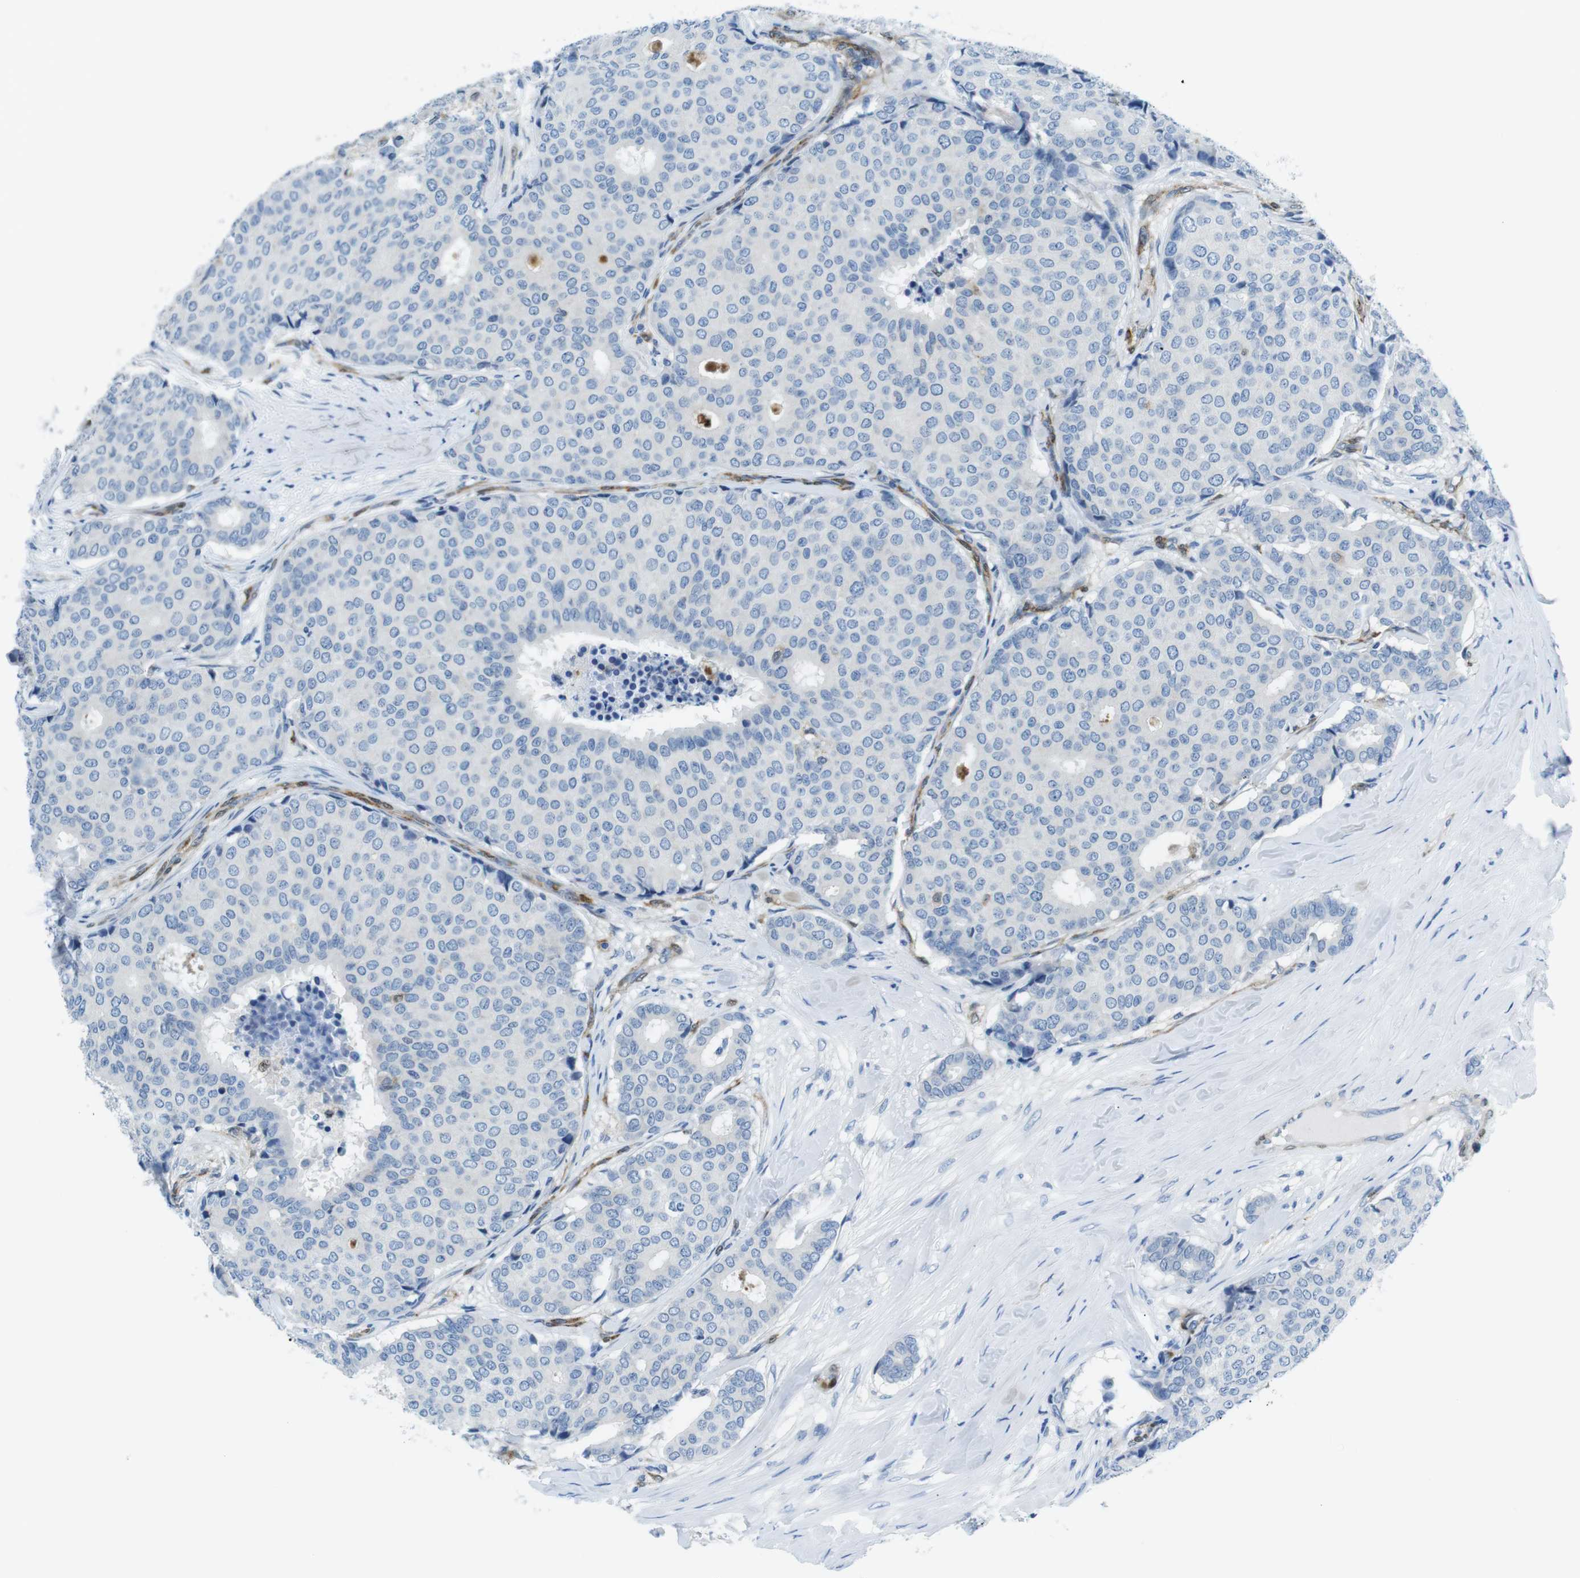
{"staining": {"intensity": "negative", "quantity": "none", "location": "none"}, "tissue": "breast cancer", "cell_type": "Tumor cells", "image_type": "cancer", "snomed": [{"axis": "morphology", "description": "Duct carcinoma"}, {"axis": "topography", "description": "Breast"}], "caption": "This is a photomicrograph of IHC staining of breast cancer (invasive ductal carcinoma), which shows no staining in tumor cells.", "gene": "PHLDA1", "patient": {"sex": "female", "age": 75}}